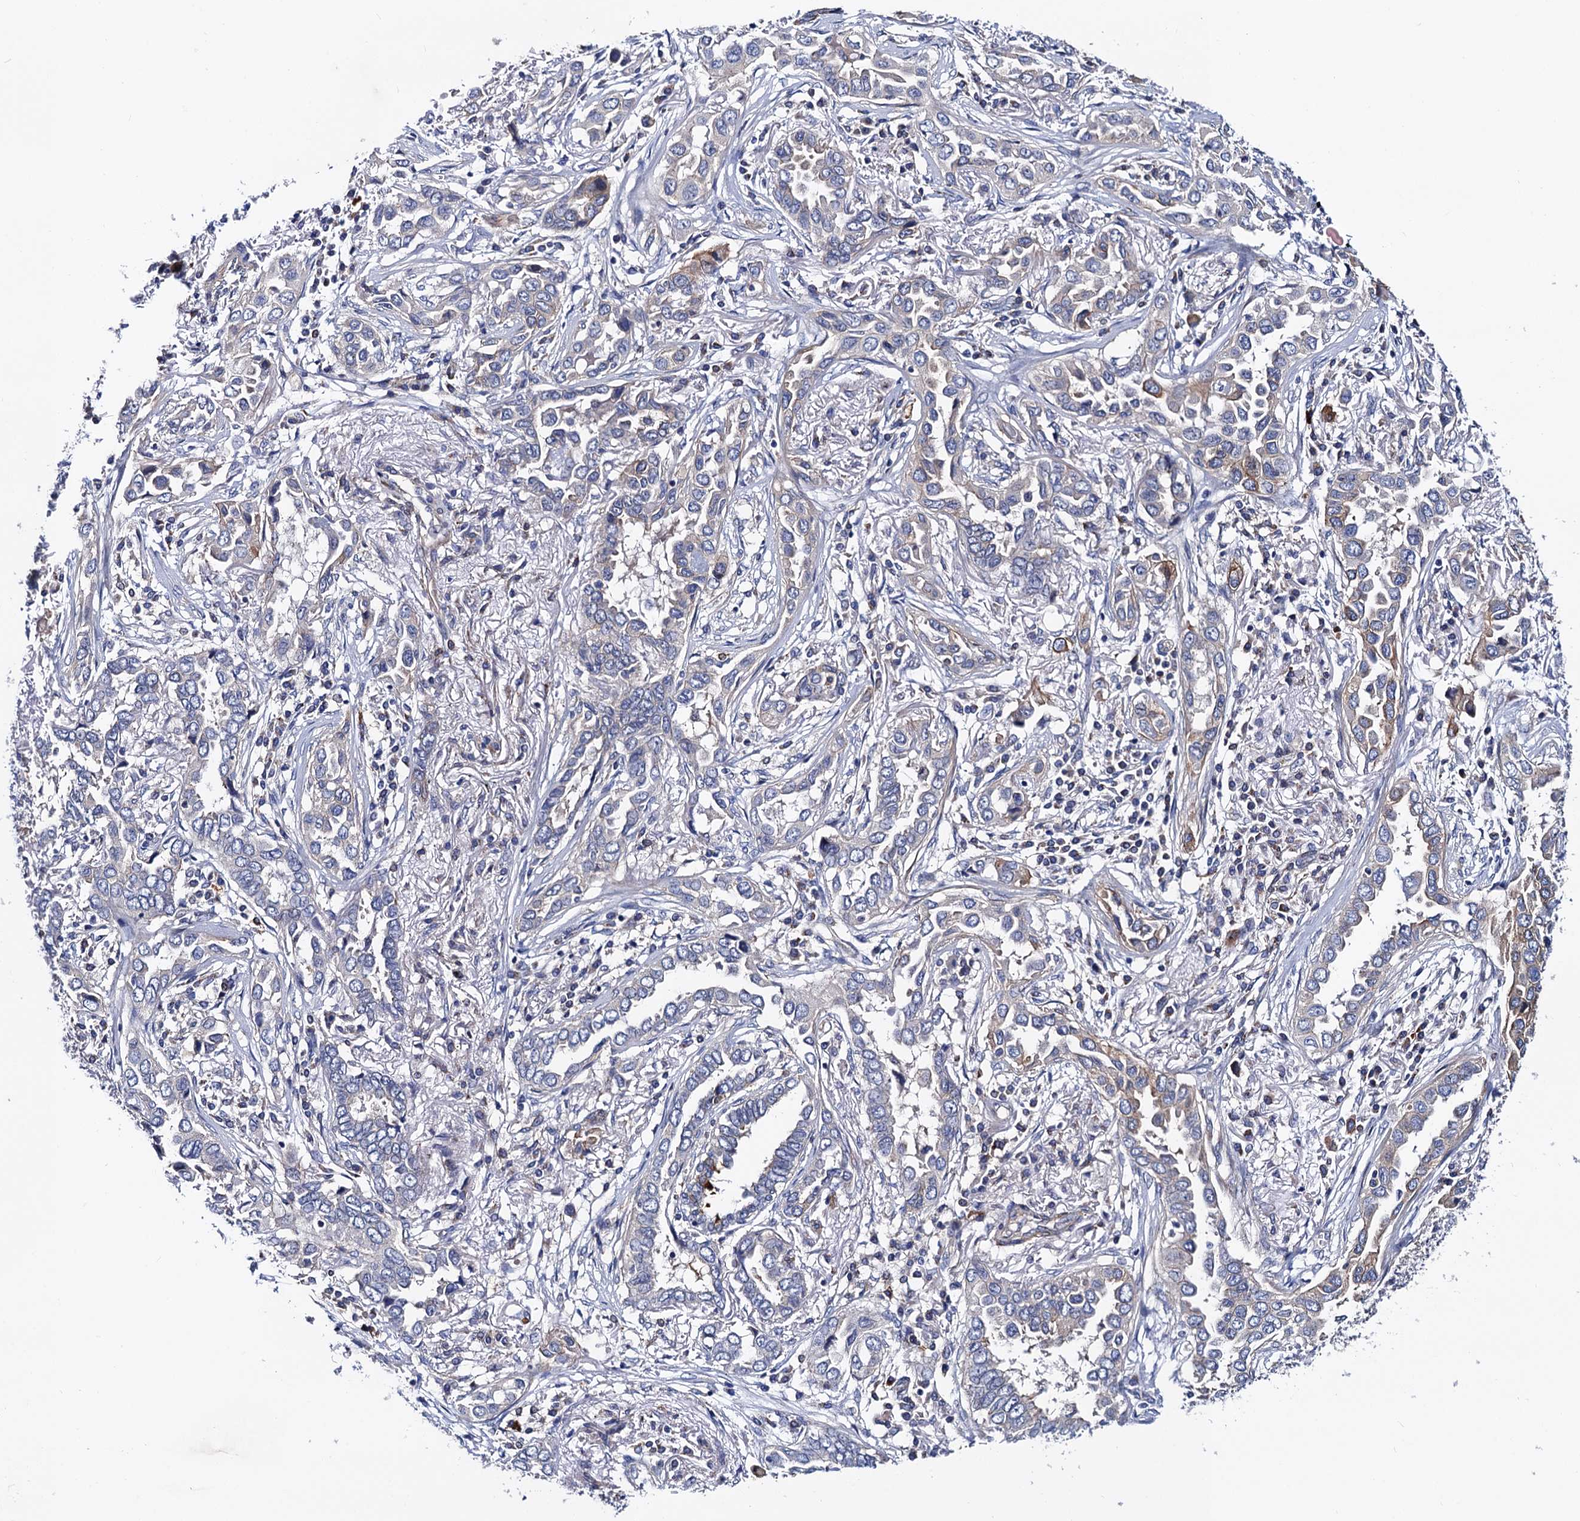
{"staining": {"intensity": "negative", "quantity": "none", "location": "none"}, "tissue": "lung cancer", "cell_type": "Tumor cells", "image_type": "cancer", "snomed": [{"axis": "morphology", "description": "Adenocarcinoma, NOS"}, {"axis": "topography", "description": "Lung"}], "caption": "The micrograph shows no staining of tumor cells in adenocarcinoma (lung).", "gene": "ZDHHC18", "patient": {"sex": "female", "age": 76}}